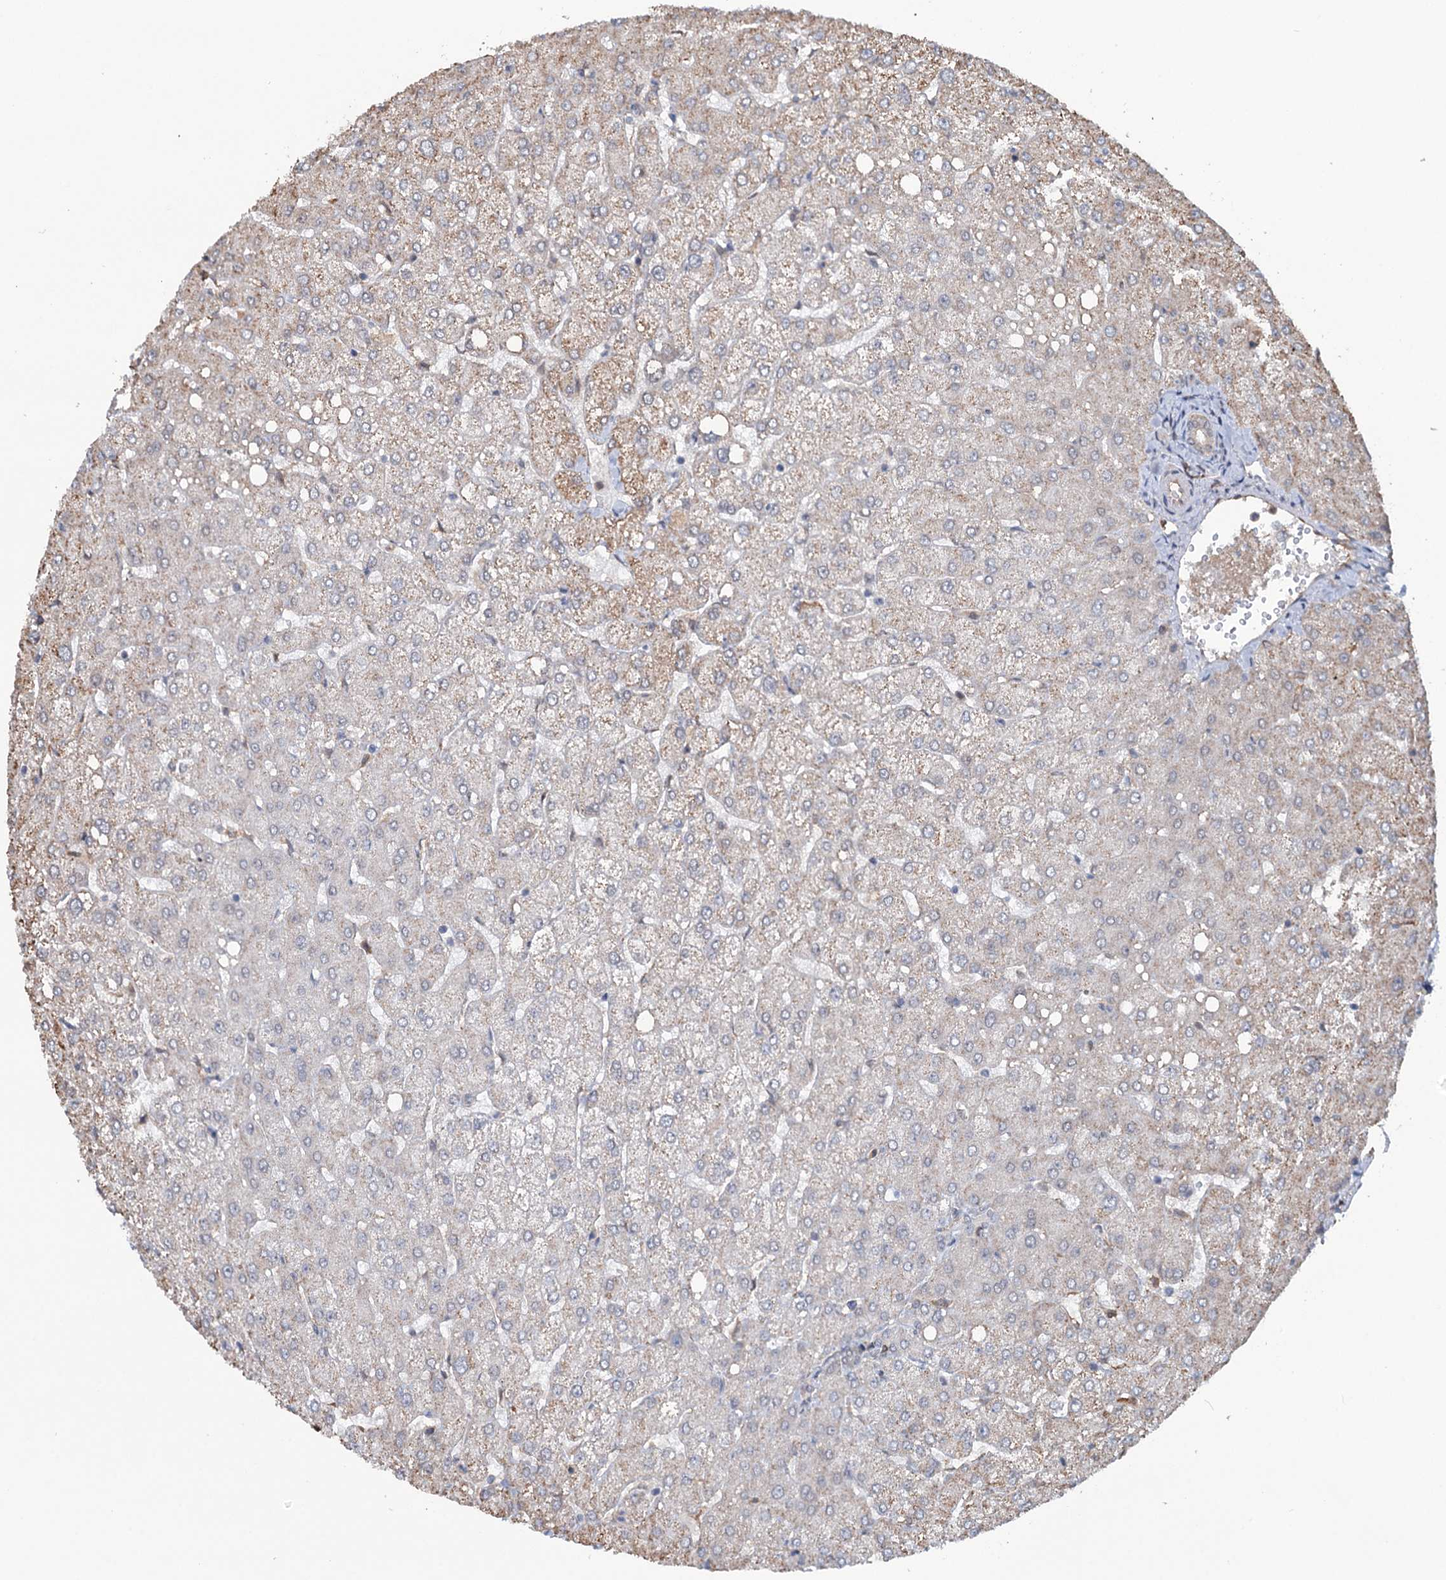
{"staining": {"intensity": "negative", "quantity": "none", "location": "none"}, "tissue": "liver", "cell_type": "Cholangiocytes", "image_type": "normal", "snomed": [{"axis": "morphology", "description": "Normal tissue, NOS"}, {"axis": "topography", "description": "Liver"}], "caption": "Immunohistochemistry (IHC) micrograph of benign liver: liver stained with DAB shows no significant protein staining in cholangiocytes. Brightfield microscopy of immunohistochemistry (IHC) stained with DAB (brown) and hematoxylin (blue), captured at high magnification.", "gene": "NCAPD2", "patient": {"sex": "female", "age": 54}}